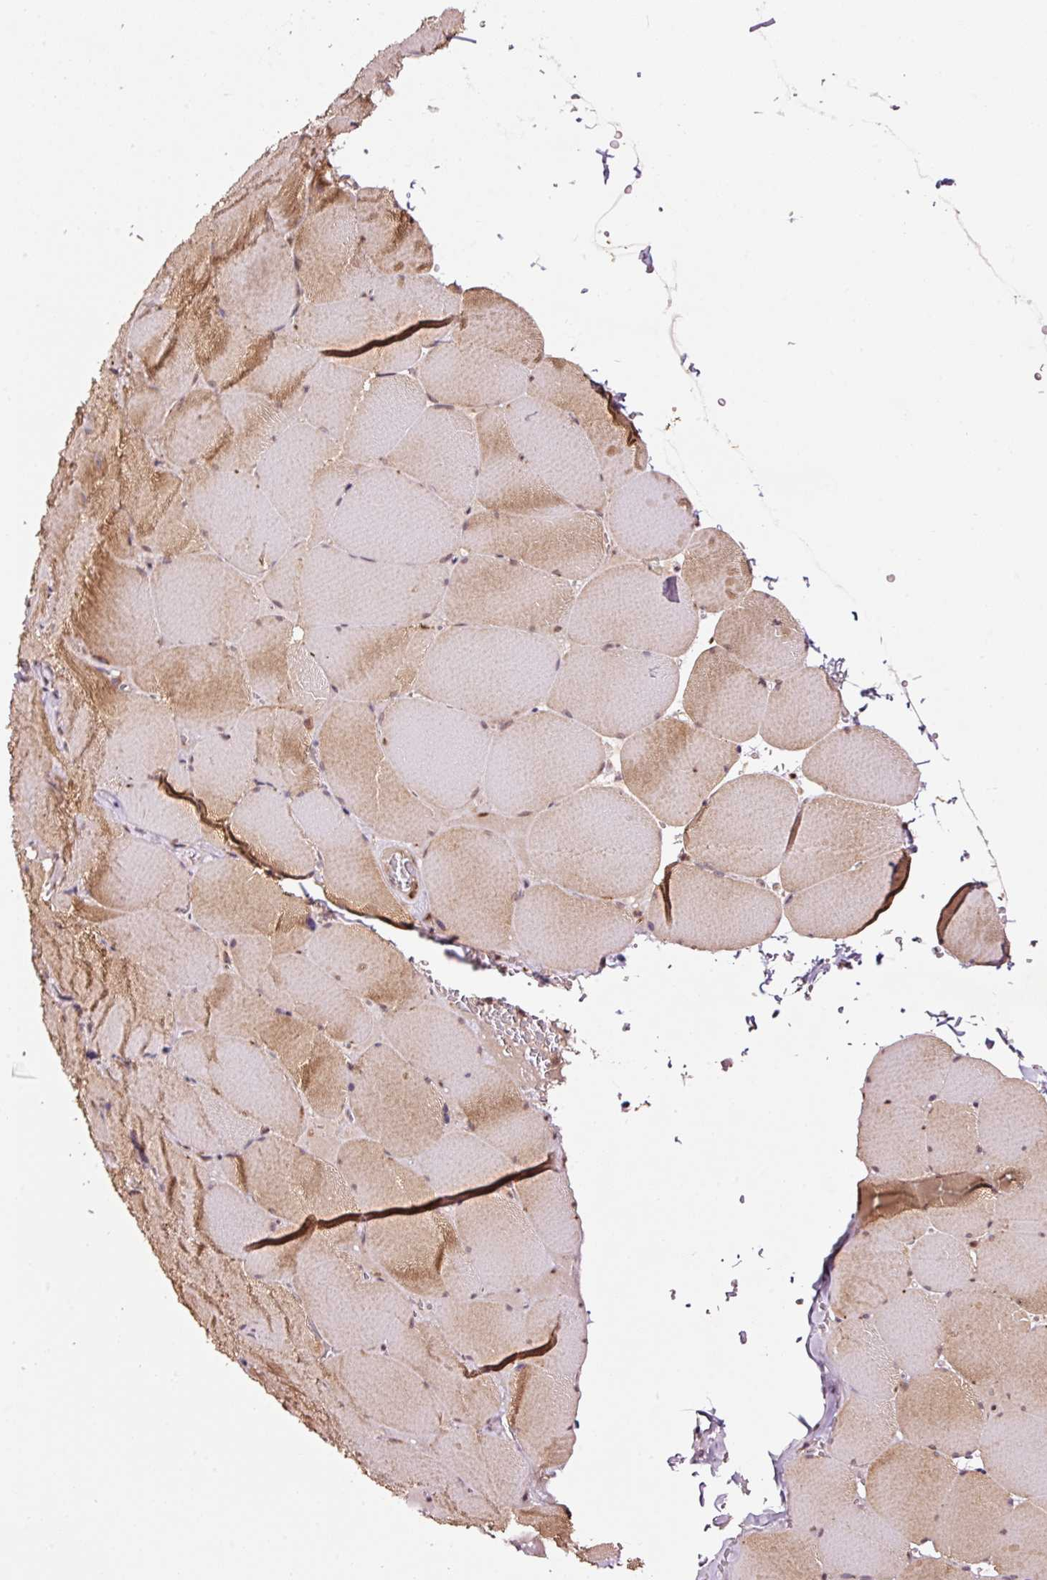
{"staining": {"intensity": "moderate", "quantity": ">75%", "location": "cytoplasmic/membranous,nuclear"}, "tissue": "skeletal muscle", "cell_type": "Myocytes", "image_type": "normal", "snomed": [{"axis": "morphology", "description": "Normal tissue, NOS"}, {"axis": "topography", "description": "Skeletal muscle"}, {"axis": "topography", "description": "Head-Neck"}], "caption": "Benign skeletal muscle was stained to show a protein in brown. There is medium levels of moderate cytoplasmic/membranous,nuclear positivity in about >75% of myocytes. The protein is shown in brown color, while the nuclei are stained blue.", "gene": "RFC4", "patient": {"sex": "male", "age": 66}}